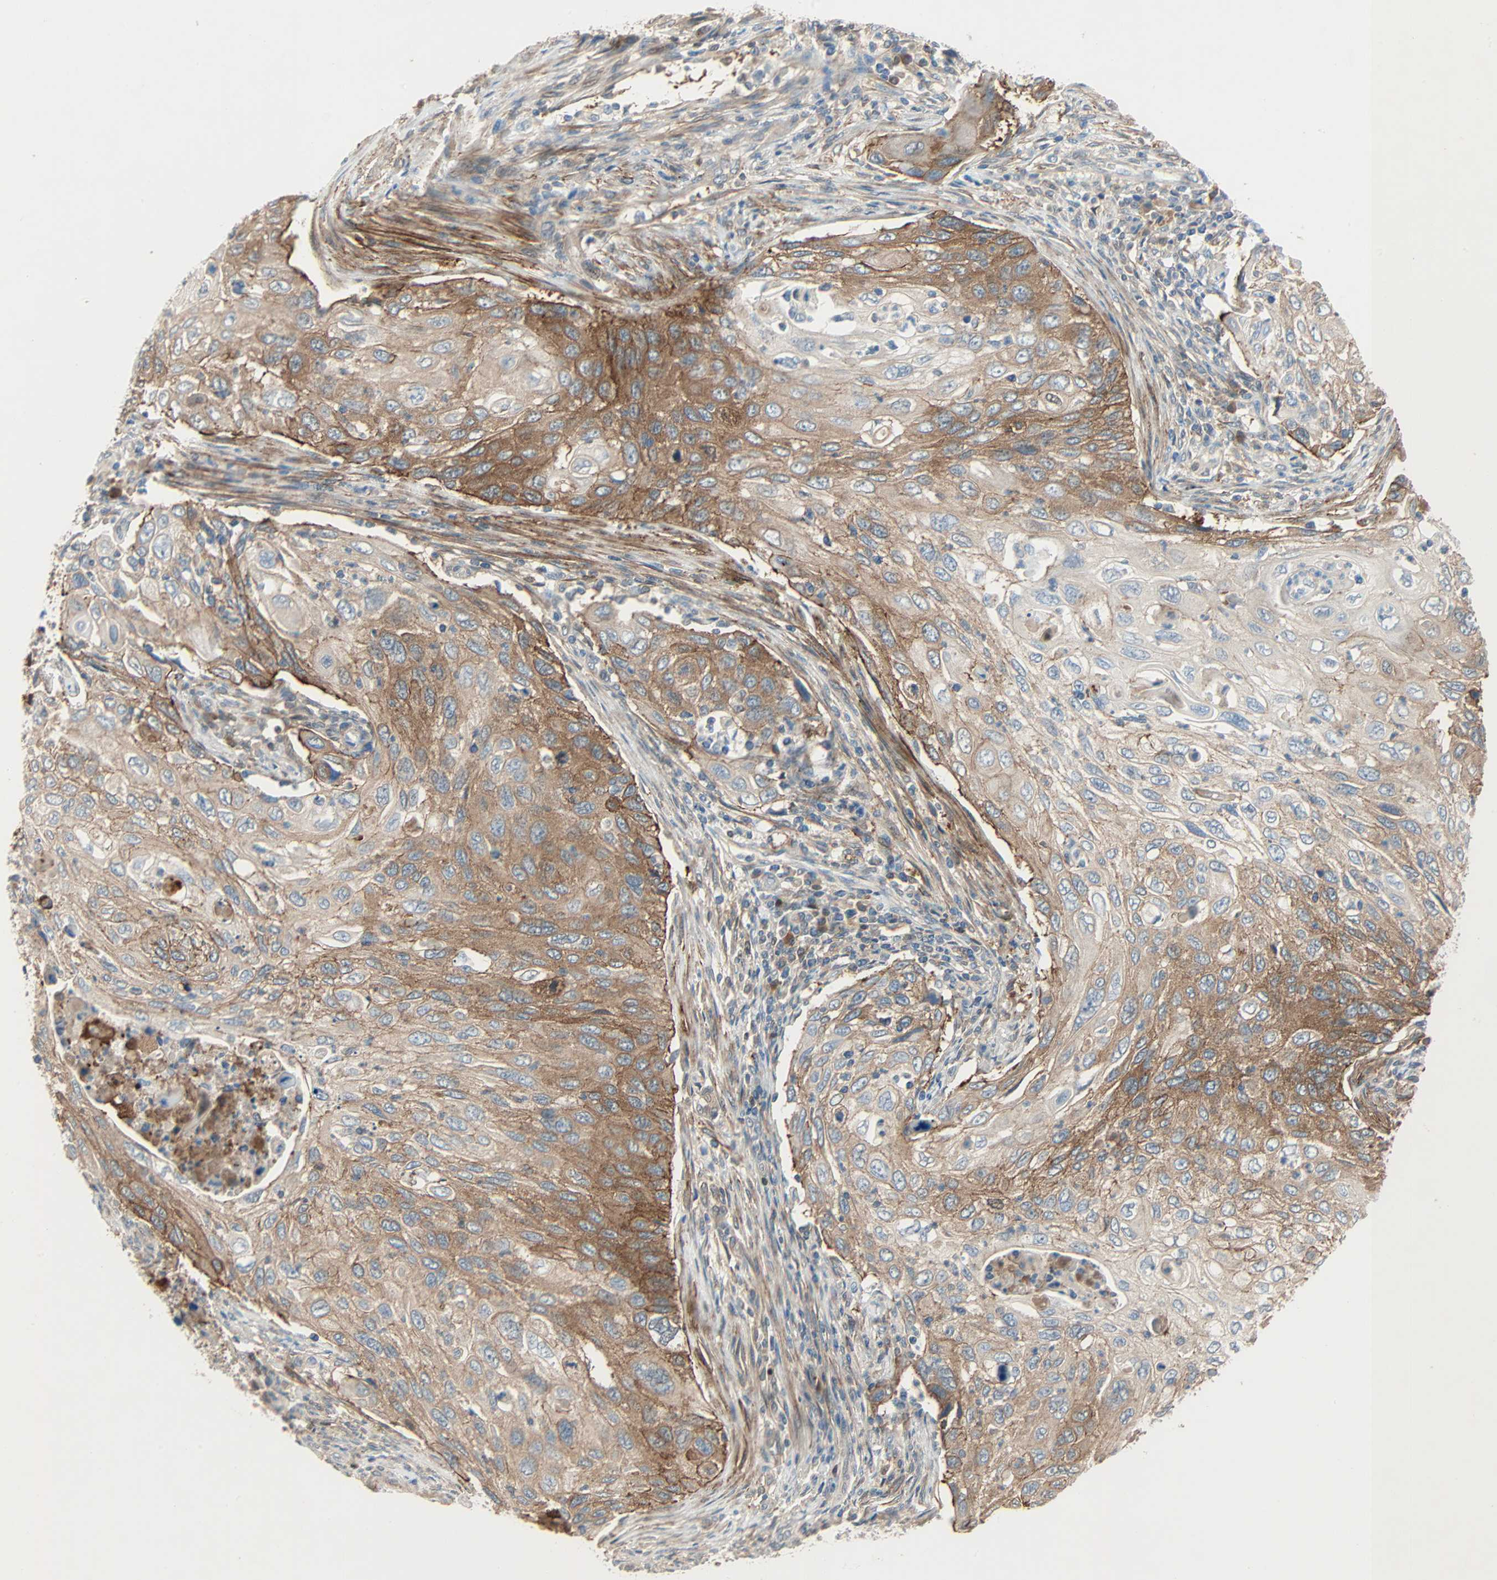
{"staining": {"intensity": "strong", "quantity": "25%-75%", "location": "cytoplasmic/membranous"}, "tissue": "cervical cancer", "cell_type": "Tumor cells", "image_type": "cancer", "snomed": [{"axis": "morphology", "description": "Squamous cell carcinoma, NOS"}, {"axis": "topography", "description": "Cervix"}], "caption": "Squamous cell carcinoma (cervical) was stained to show a protein in brown. There is high levels of strong cytoplasmic/membranous expression in about 25%-75% of tumor cells.", "gene": "TNFRSF12A", "patient": {"sex": "female", "age": 70}}